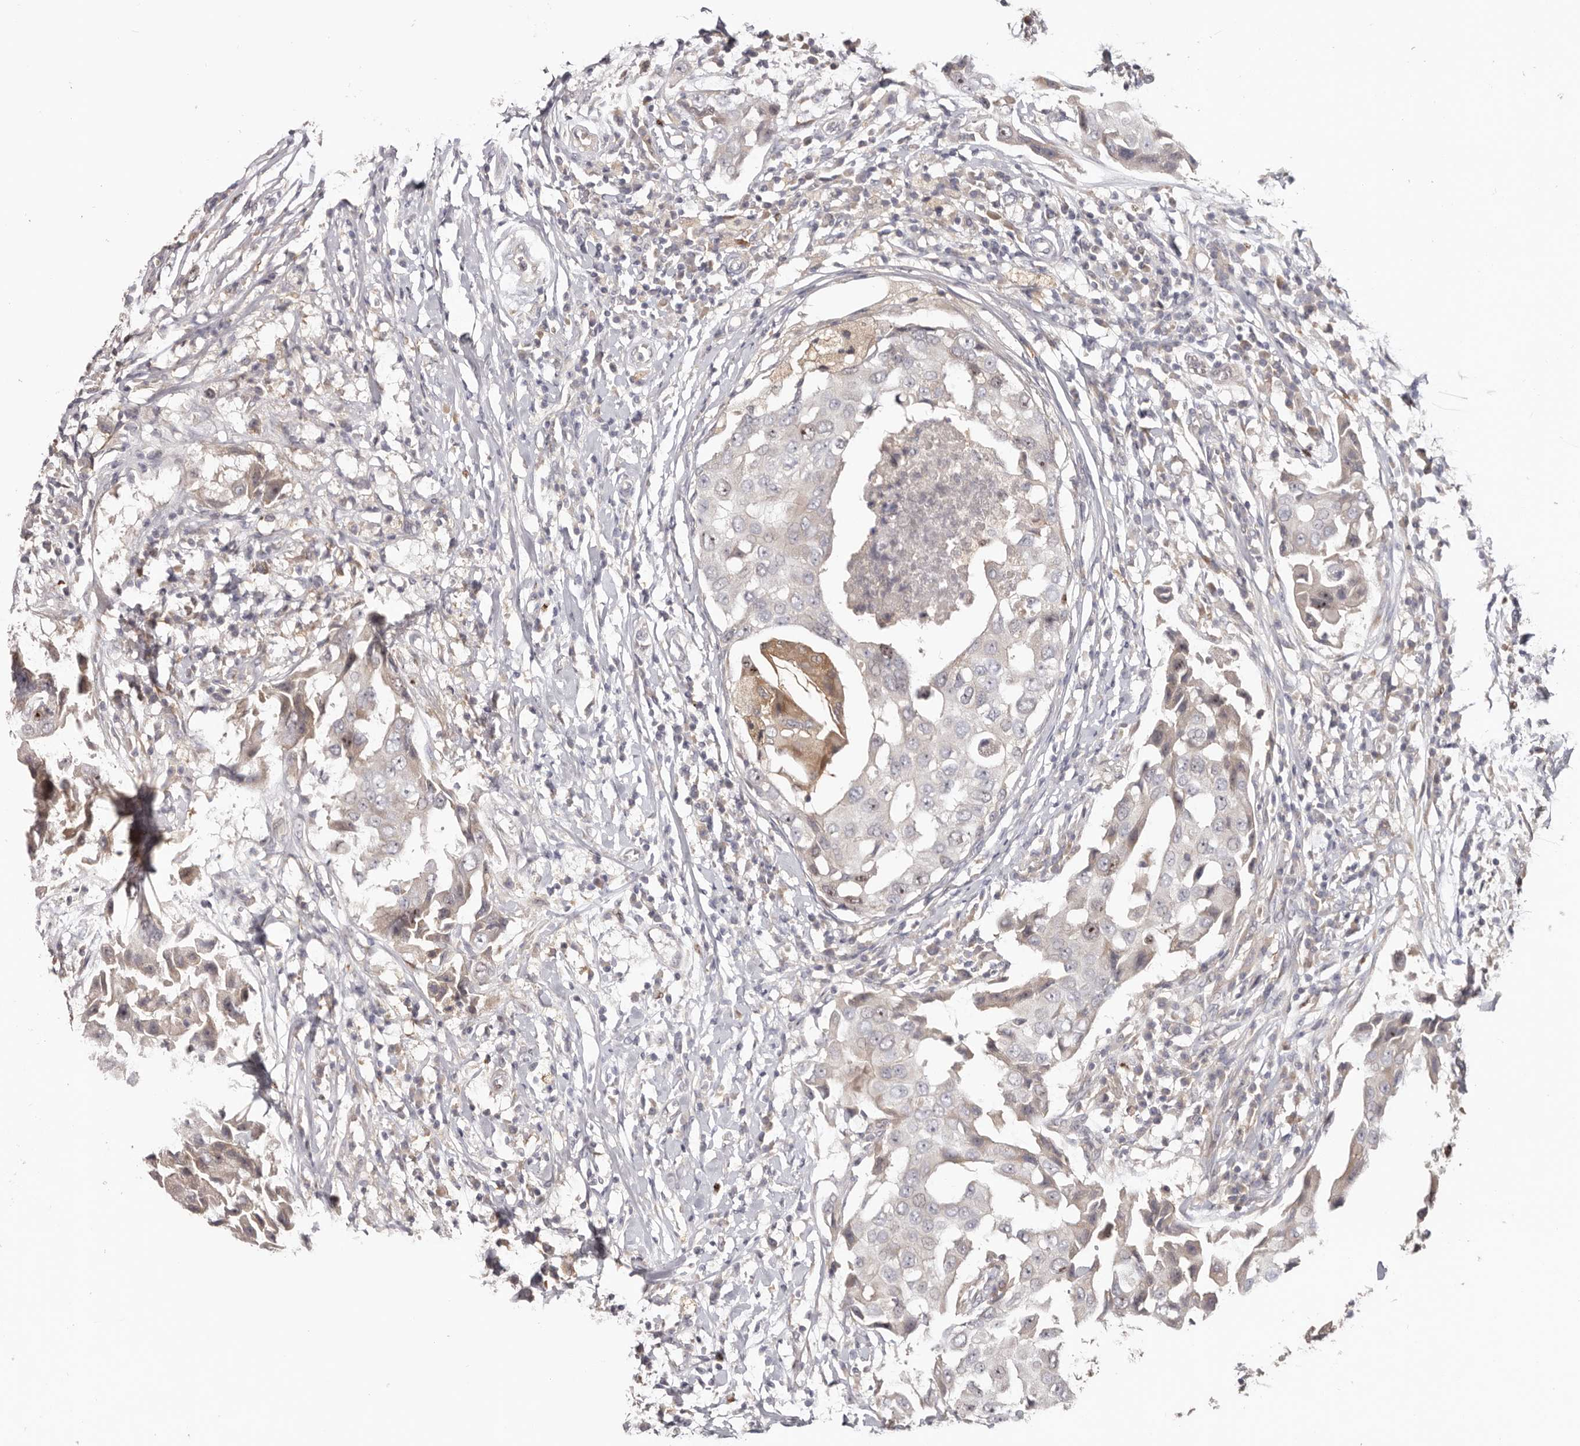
{"staining": {"intensity": "weak", "quantity": "<25%", "location": "cytoplasmic/membranous"}, "tissue": "breast cancer", "cell_type": "Tumor cells", "image_type": "cancer", "snomed": [{"axis": "morphology", "description": "Duct carcinoma"}, {"axis": "topography", "description": "Breast"}], "caption": "DAB immunohistochemical staining of human breast cancer (infiltrating ductal carcinoma) reveals no significant positivity in tumor cells. (Stains: DAB immunohistochemistry (IHC) with hematoxylin counter stain, Microscopy: brightfield microscopy at high magnification).", "gene": "CCDC190", "patient": {"sex": "female", "age": 27}}